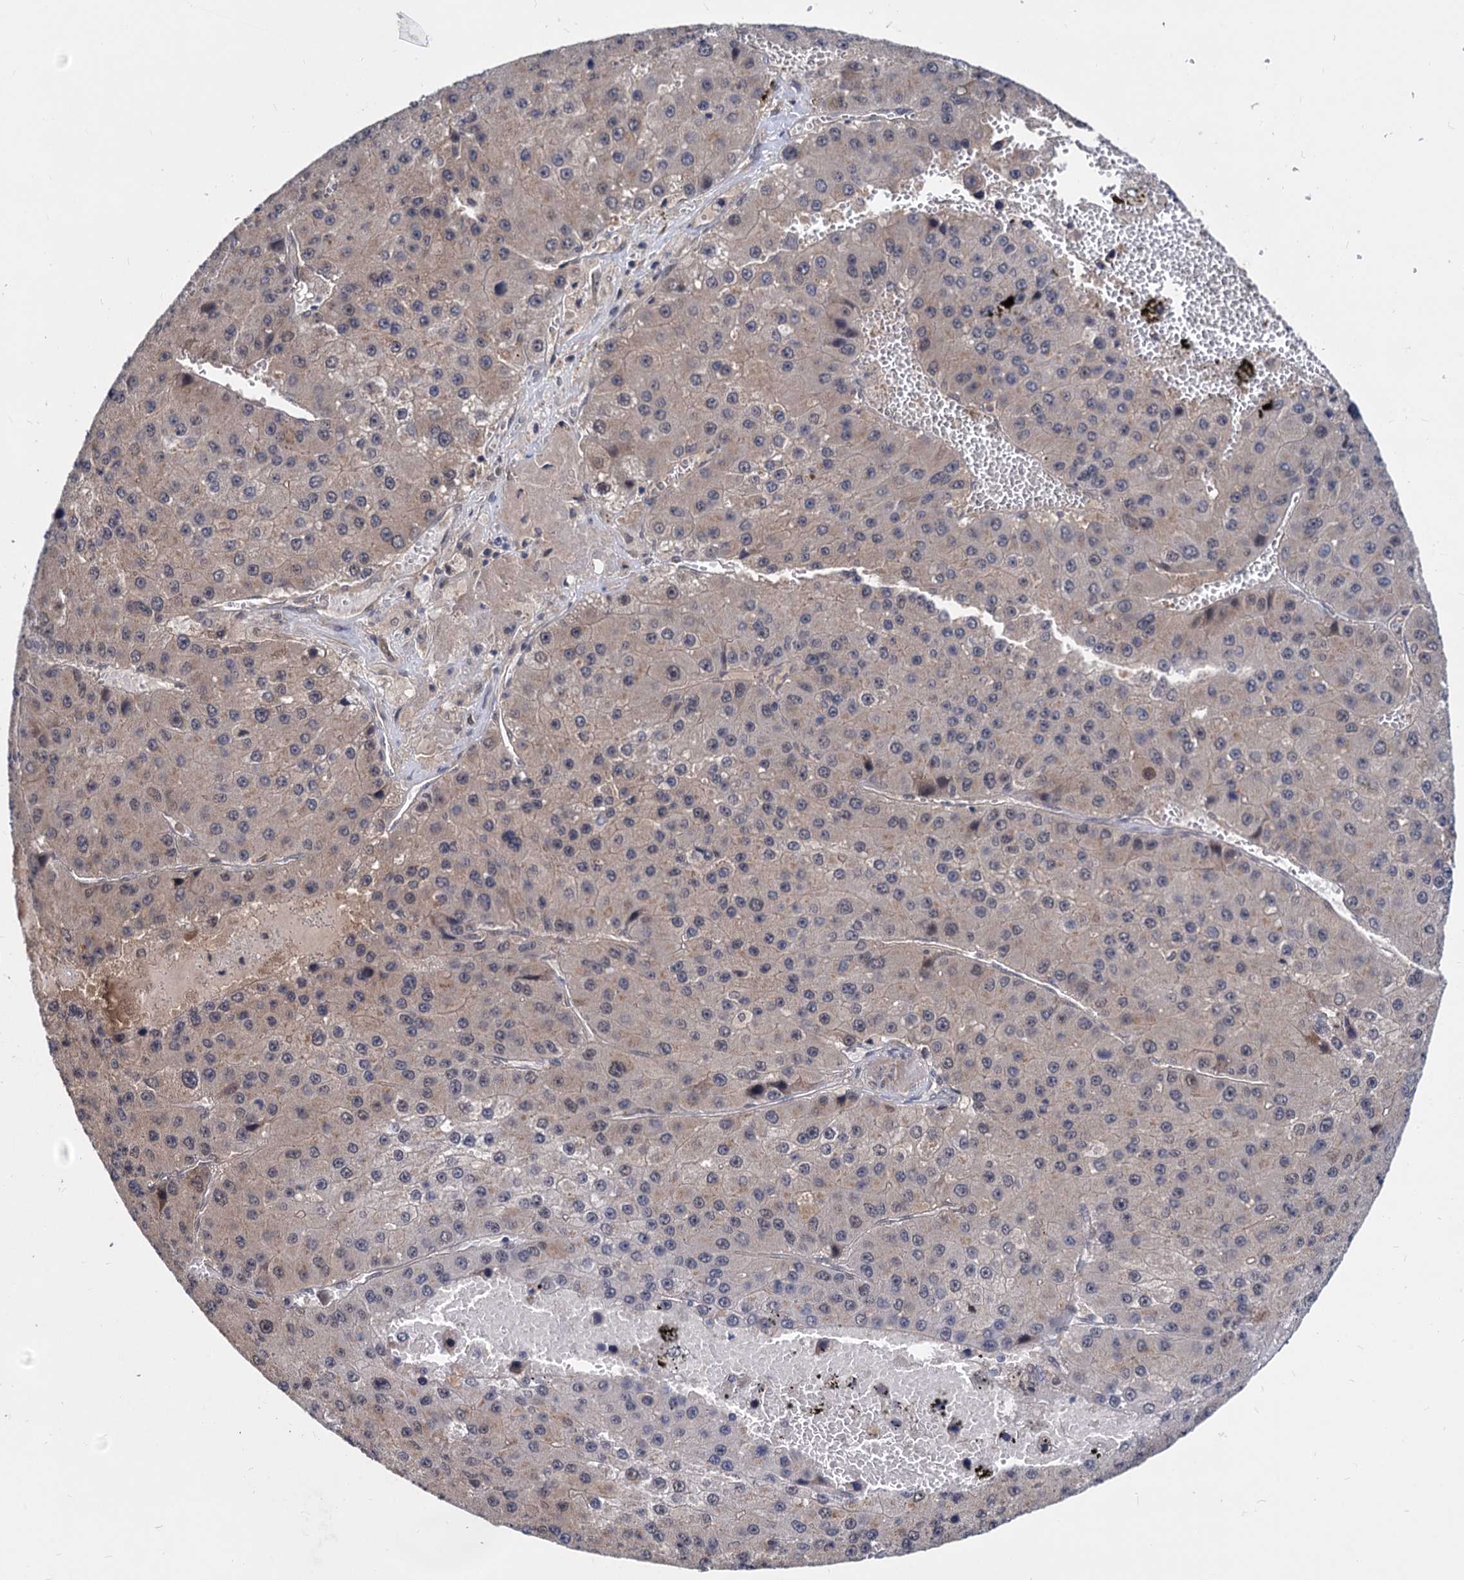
{"staining": {"intensity": "negative", "quantity": "none", "location": "none"}, "tissue": "liver cancer", "cell_type": "Tumor cells", "image_type": "cancer", "snomed": [{"axis": "morphology", "description": "Carcinoma, Hepatocellular, NOS"}, {"axis": "topography", "description": "Liver"}], "caption": "Hepatocellular carcinoma (liver) was stained to show a protein in brown. There is no significant expression in tumor cells. (DAB immunohistochemistry with hematoxylin counter stain).", "gene": "PSMD4", "patient": {"sex": "female", "age": 73}}